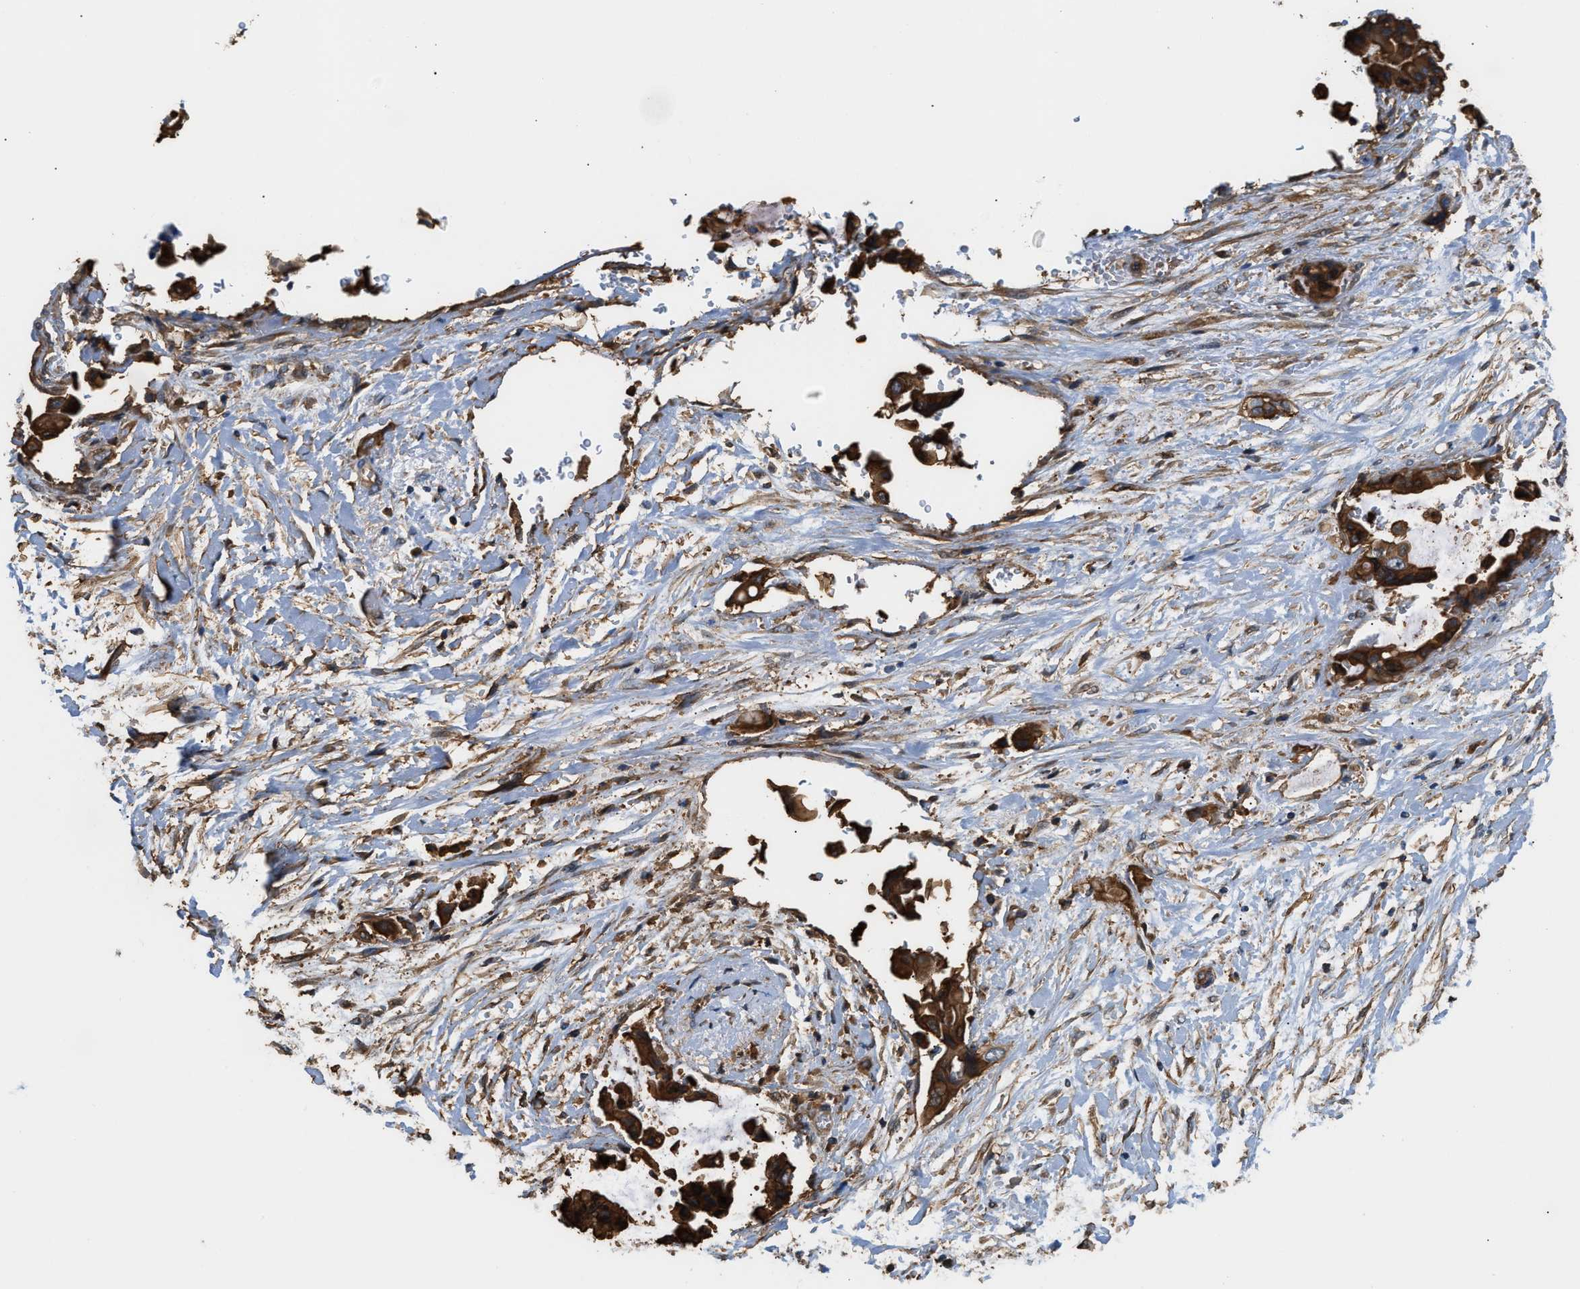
{"staining": {"intensity": "strong", "quantity": ">75%", "location": "cytoplasmic/membranous"}, "tissue": "liver cancer", "cell_type": "Tumor cells", "image_type": "cancer", "snomed": [{"axis": "morphology", "description": "Cholangiocarcinoma"}, {"axis": "topography", "description": "Liver"}], "caption": "Immunohistochemical staining of liver cancer (cholangiocarcinoma) exhibits strong cytoplasmic/membranous protein positivity in approximately >75% of tumor cells.", "gene": "DDHD2", "patient": {"sex": "female", "age": 61}}